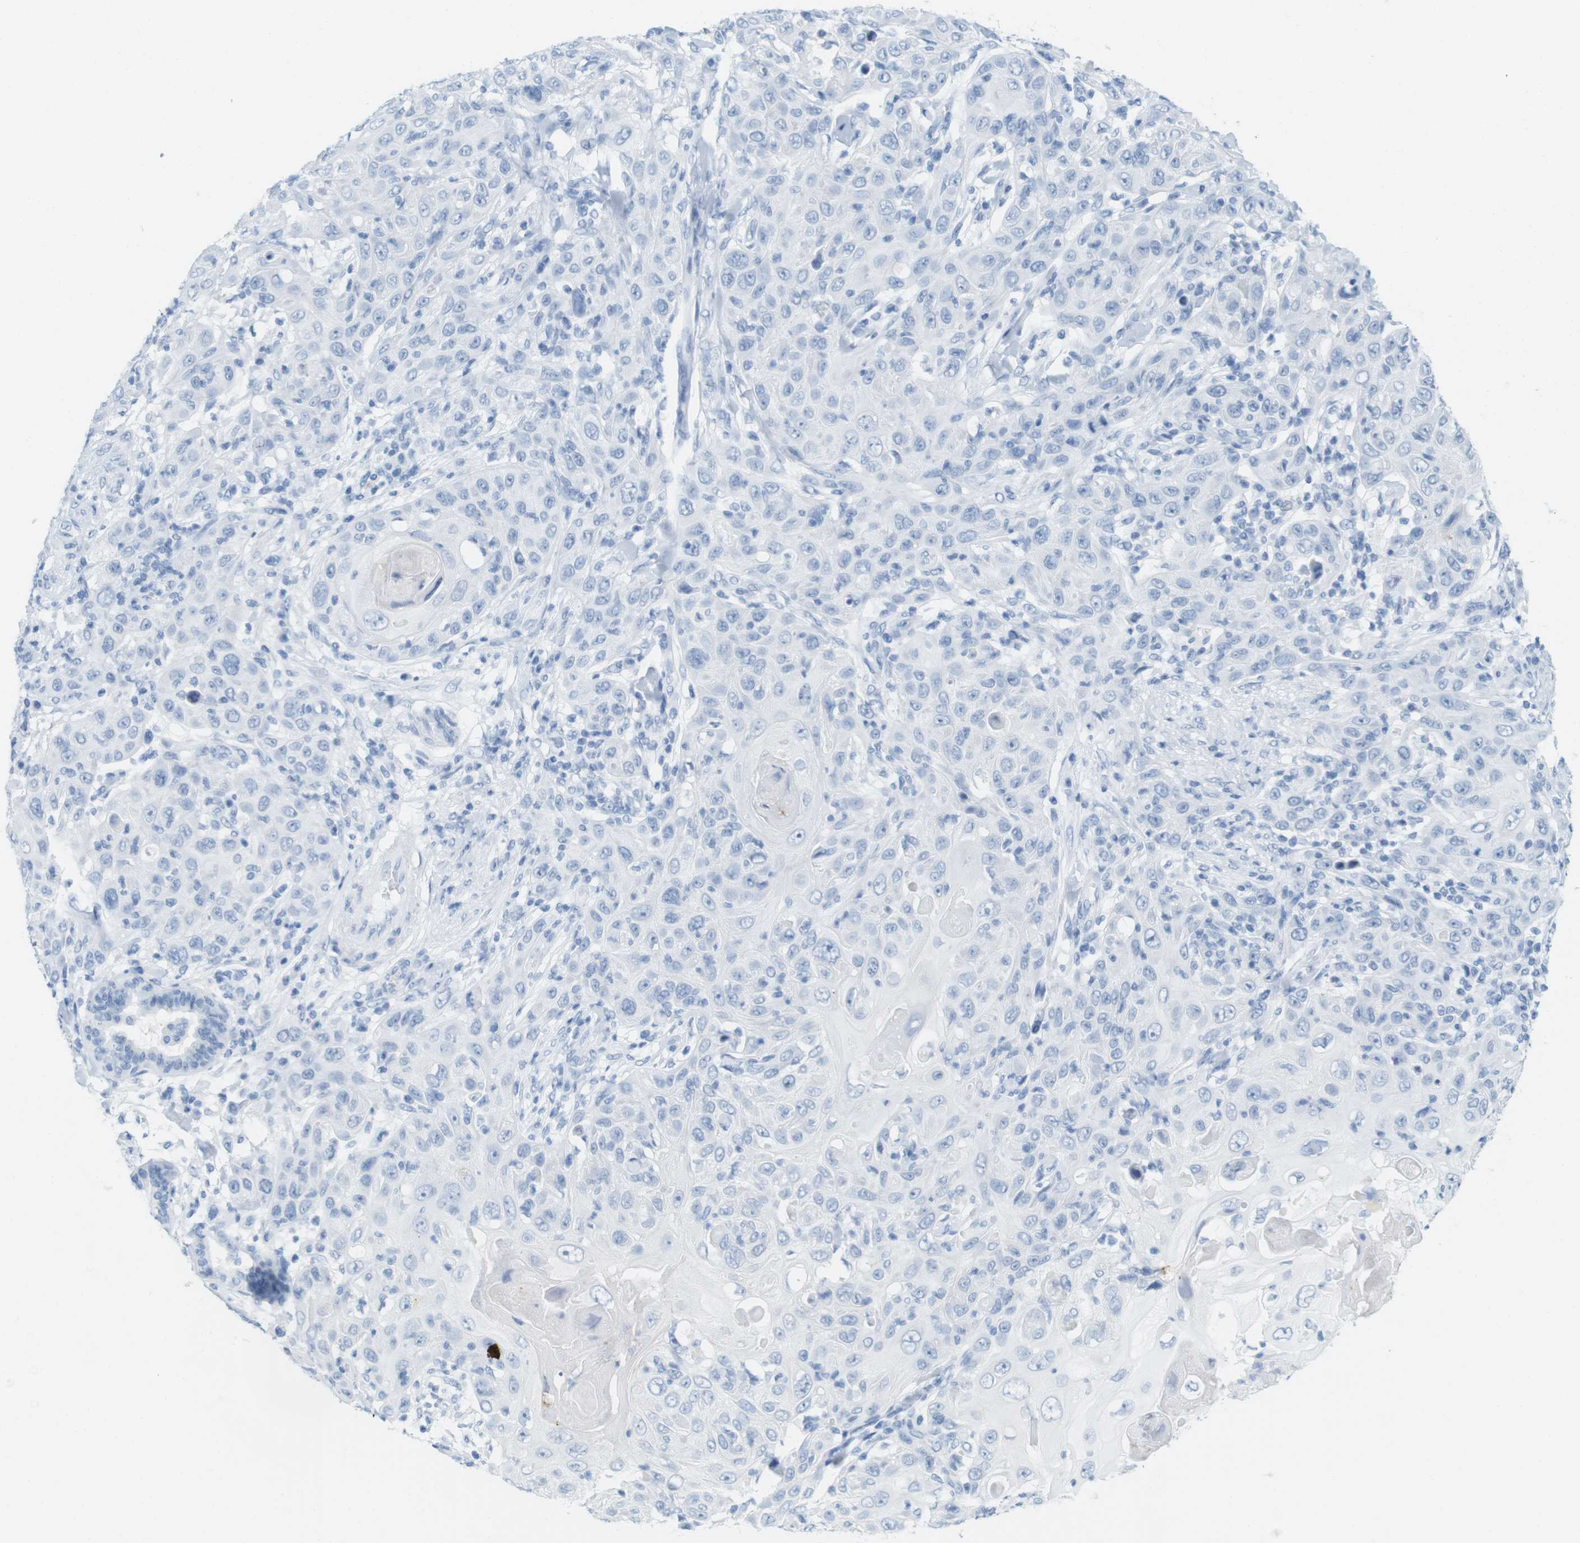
{"staining": {"intensity": "negative", "quantity": "none", "location": "none"}, "tissue": "skin cancer", "cell_type": "Tumor cells", "image_type": "cancer", "snomed": [{"axis": "morphology", "description": "Squamous cell carcinoma, NOS"}, {"axis": "topography", "description": "Skin"}], "caption": "High magnification brightfield microscopy of skin cancer stained with DAB (brown) and counterstained with hematoxylin (blue): tumor cells show no significant staining.", "gene": "TNNT2", "patient": {"sex": "female", "age": 88}}